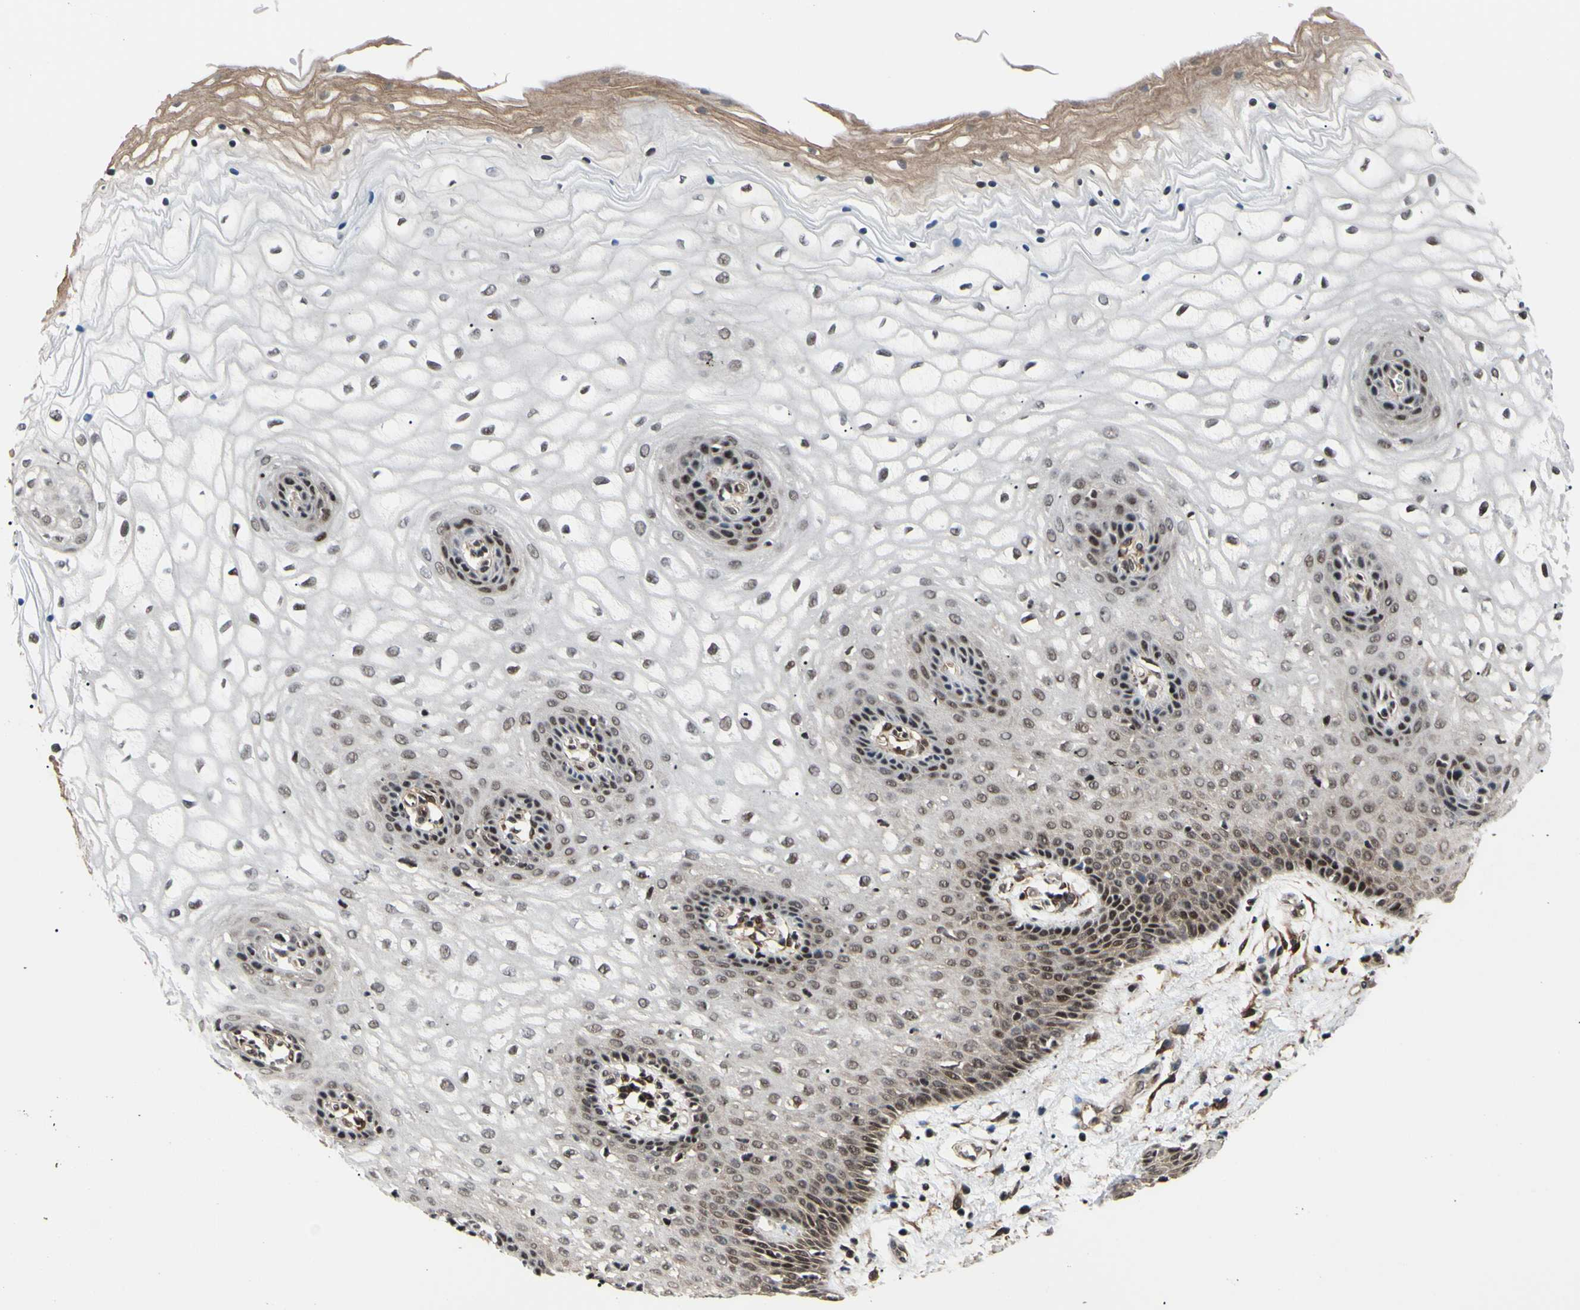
{"staining": {"intensity": "strong", "quantity": ">75%", "location": "nuclear"}, "tissue": "vagina", "cell_type": "Squamous epithelial cells", "image_type": "normal", "snomed": [{"axis": "morphology", "description": "Normal tissue, NOS"}, {"axis": "topography", "description": "Vagina"}], "caption": "Squamous epithelial cells show high levels of strong nuclear positivity in about >75% of cells in normal vagina. (DAB (3,3'-diaminobenzidine) = brown stain, brightfield microscopy at high magnification).", "gene": "THAP12", "patient": {"sex": "female", "age": 34}}